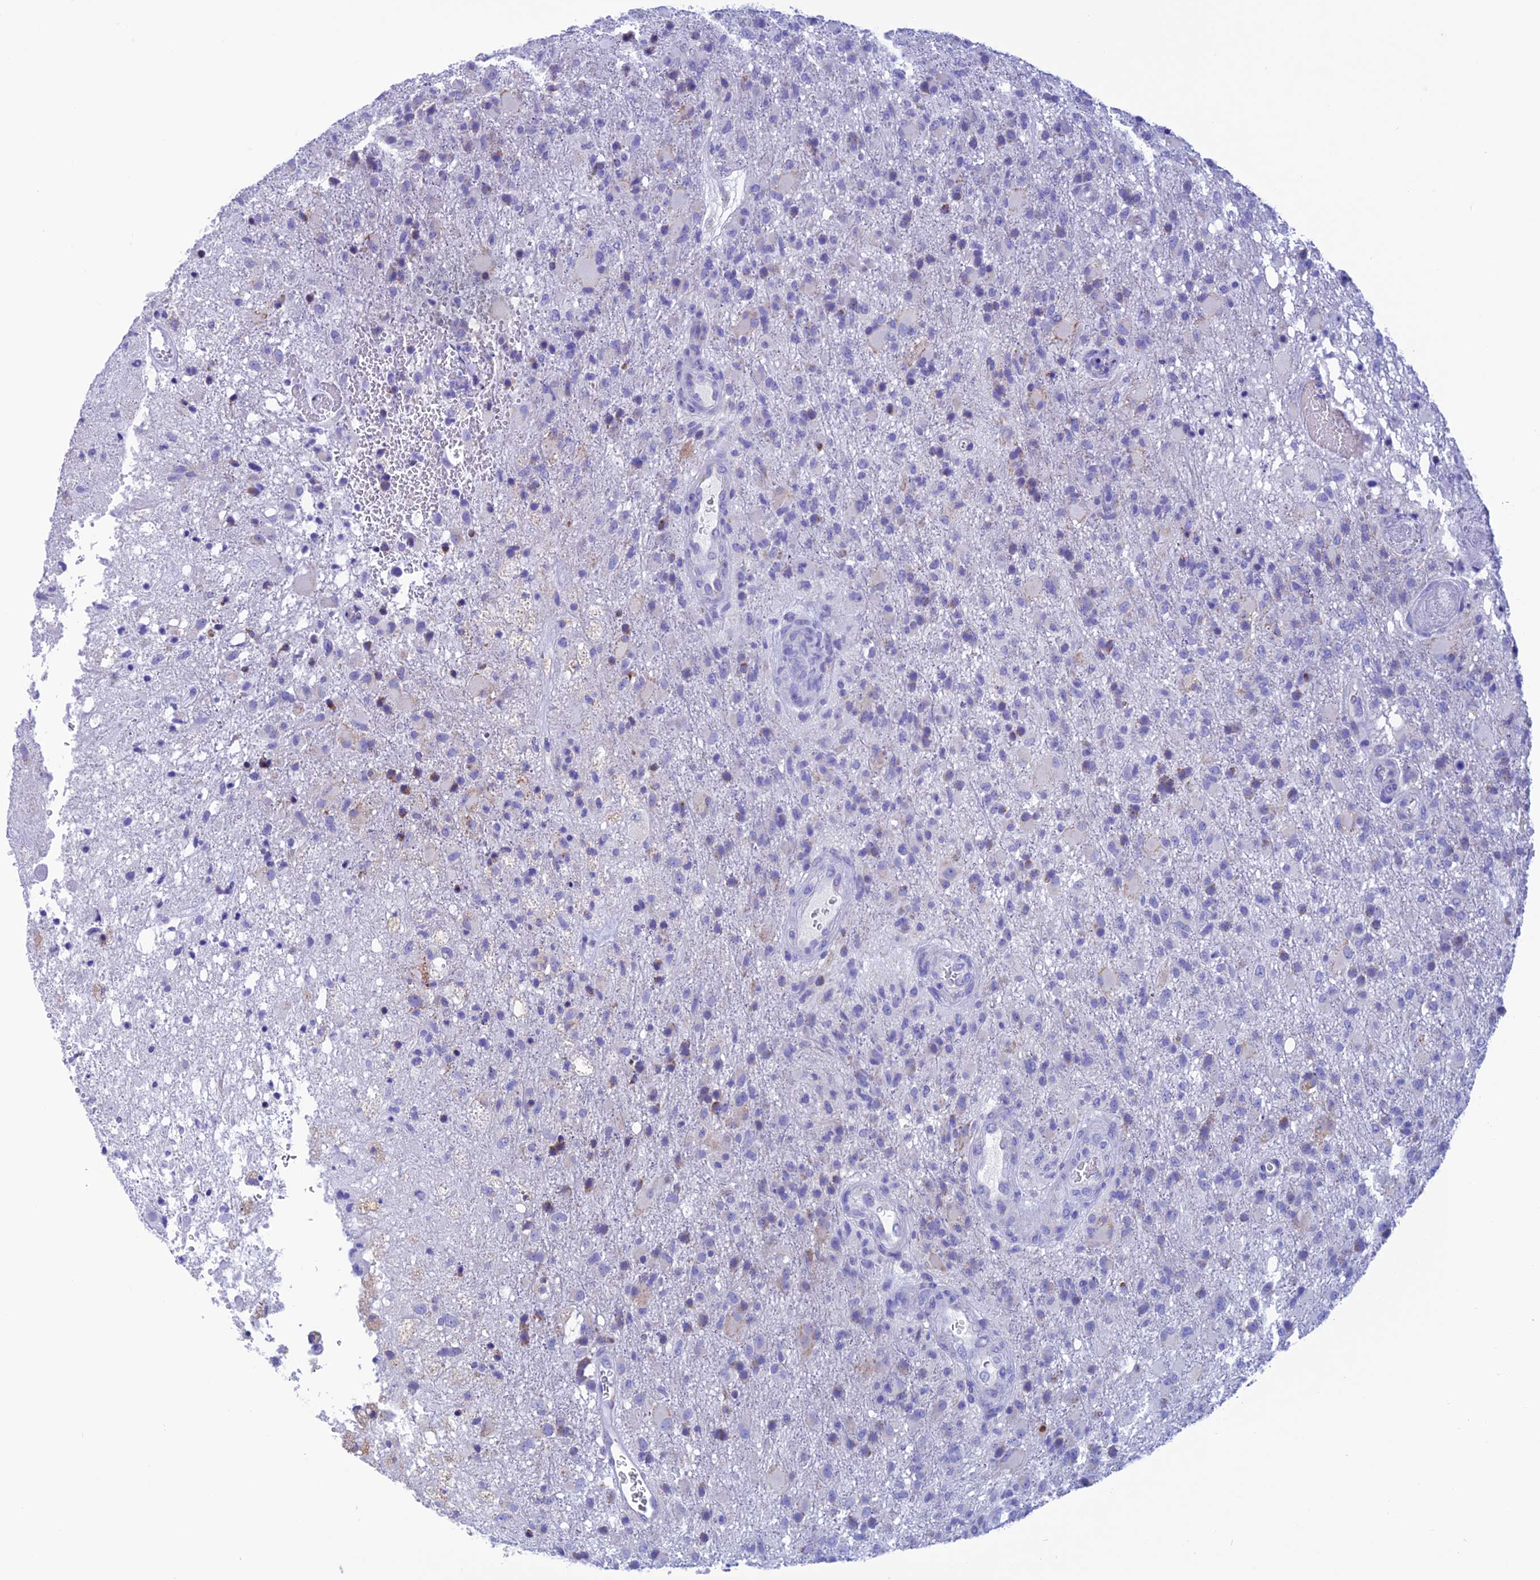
{"staining": {"intensity": "negative", "quantity": "none", "location": "none"}, "tissue": "glioma", "cell_type": "Tumor cells", "image_type": "cancer", "snomed": [{"axis": "morphology", "description": "Glioma, malignant, High grade"}, {"axis": "topography", "description": "Brain"}], "caption": "IHC photomicrograph of glioma stained for a protein (brown), which exhibits no expression in tumor cells.", "gene": "NXPE4", "patient": {"sex": "female", "age": 74}}